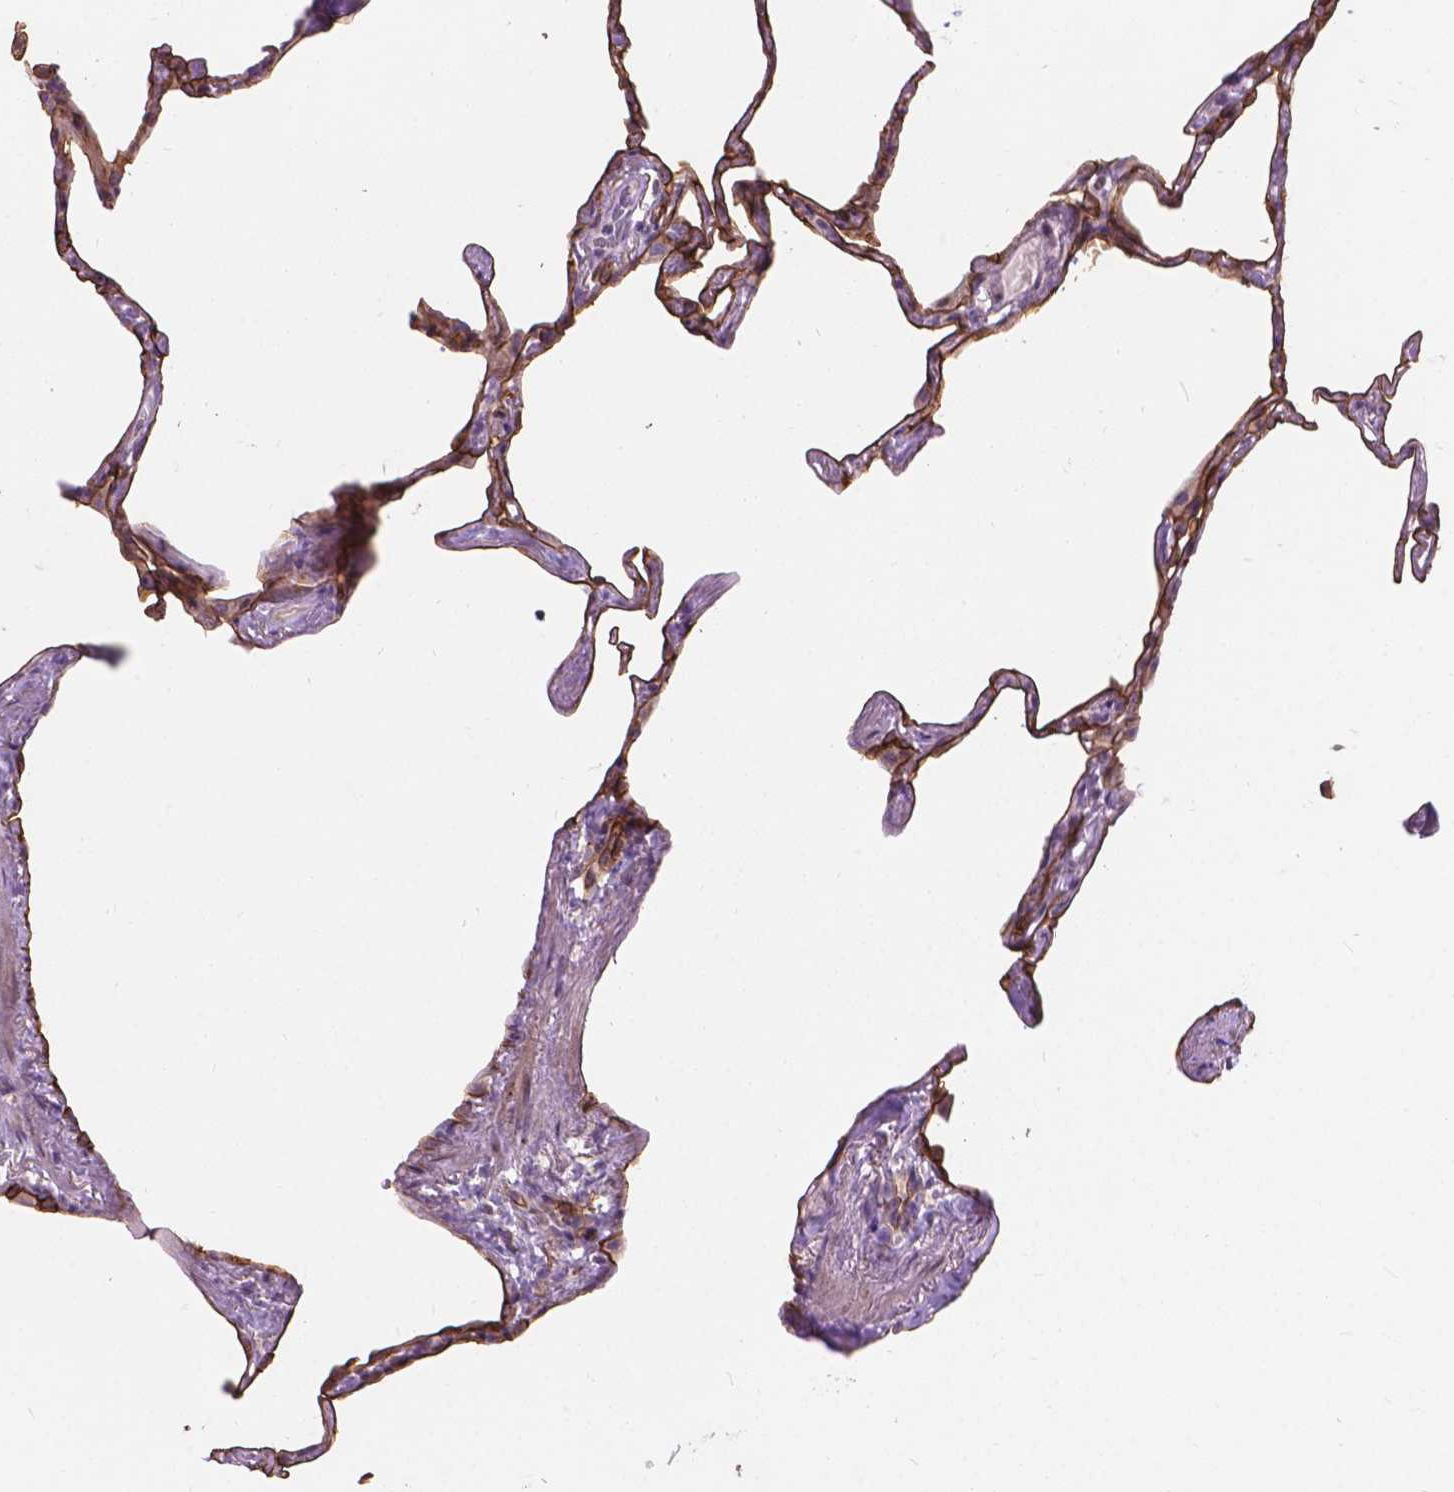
{"staining": {"intensity": "strong", "quantity": ">75%", "location": "cytoplasmic/membranous"}, "tissue": "lung", "cell_type": "Alveolar cells", "image_type": "normal", "snomed": [{"axis": "morphology", "description": "Normal tissue, NOS"}, {"axis": "topography", "description": "Lung"}], "caption": "This histopathology image shows normal lung stained with immunohistochemistry to label a protein in brown. The cytoplasmic/membranous of alveolar cells show strong positivity for the protein. Nuclei are counter-stained blue.", "gene": "MYH14", "patient": {"sex": "male", "age": 65}}